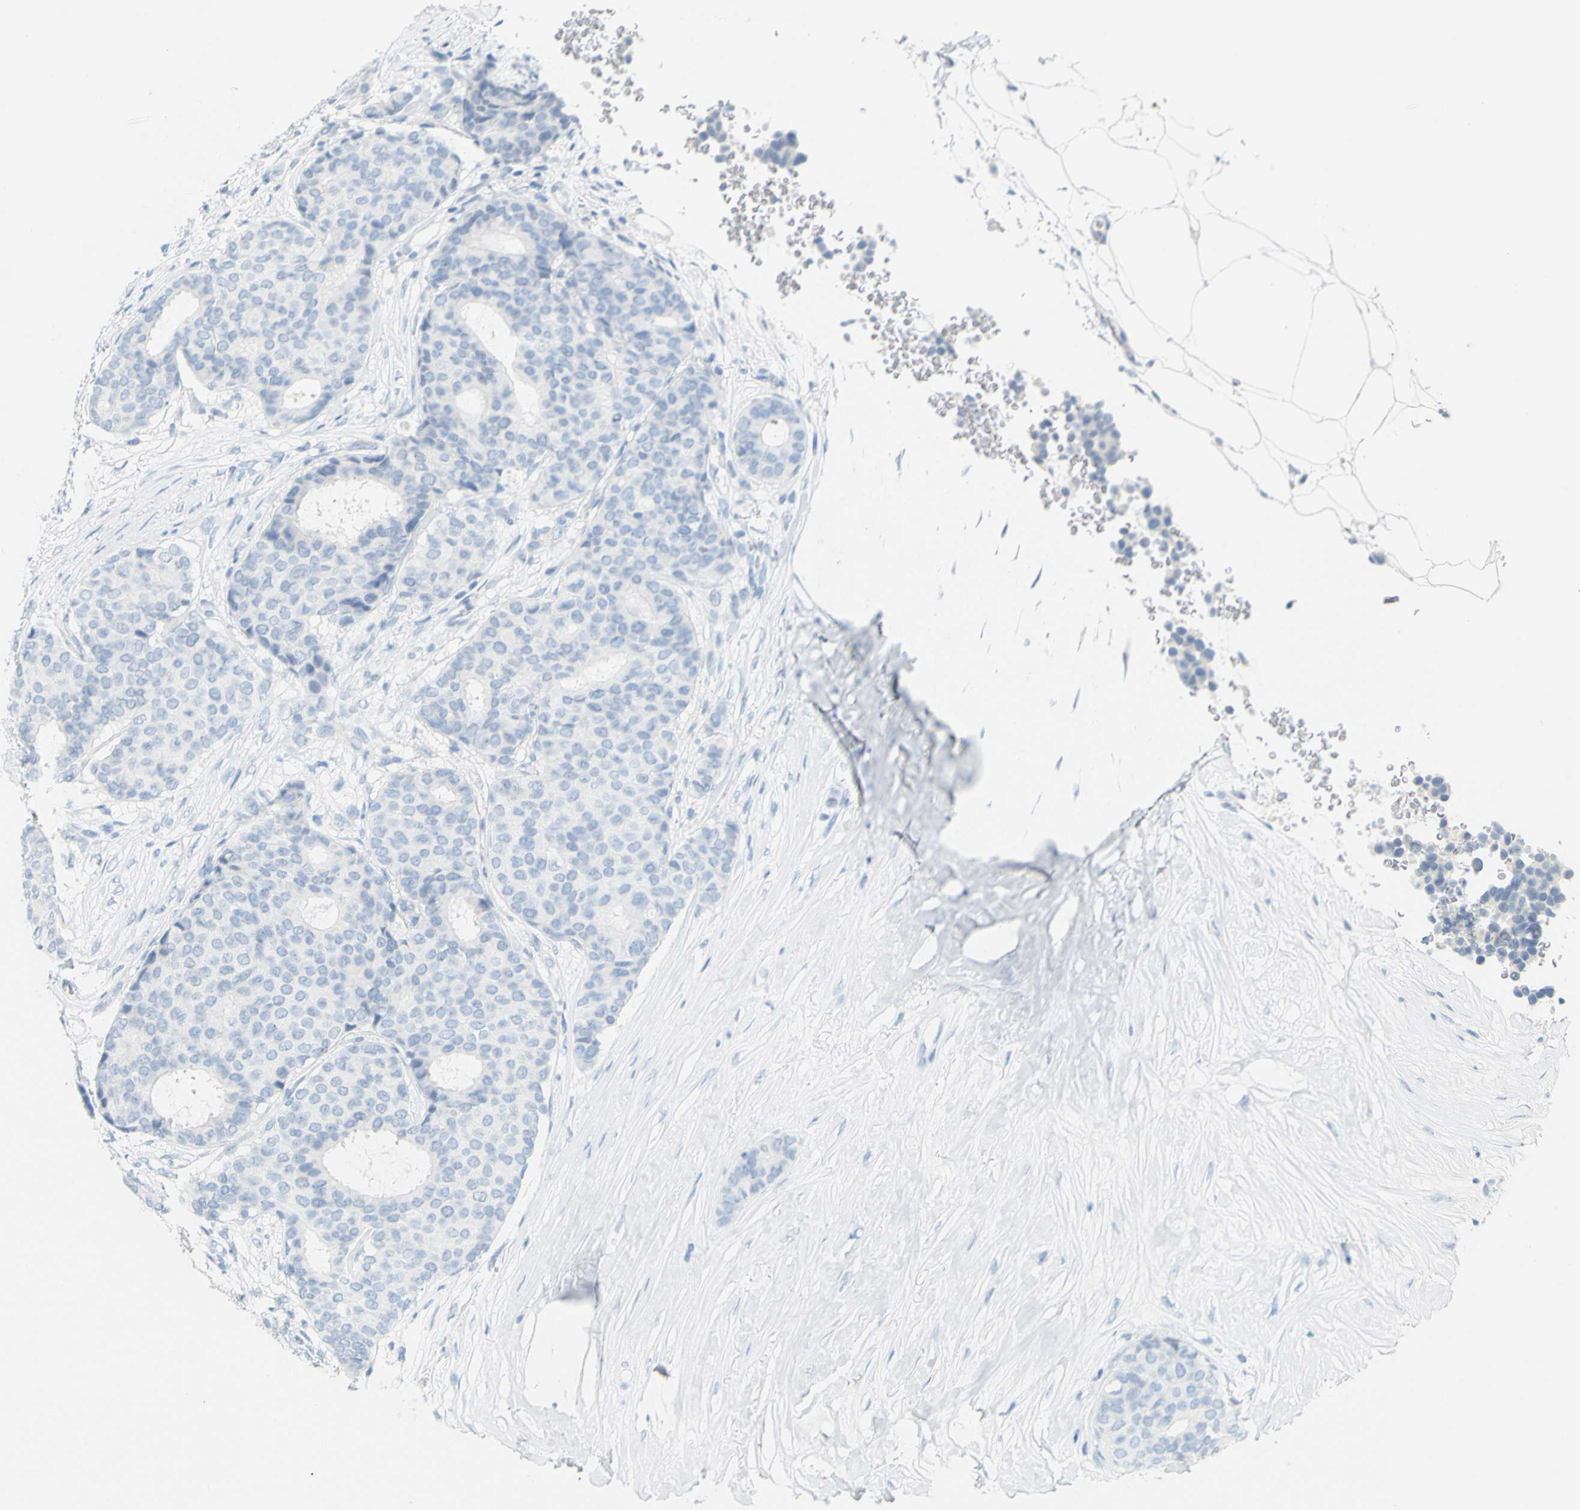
{"staining": {"intensity": "negative", "quantity": "none", "location": "none"}, "tissue": "breast cancer", "cell_type": "Tumor cells", "image_type": "cancer", "snomed": [{"axis": "morphology", "description": "Duct carcinoma"}, {"axis": "topography", "description": "Breast"}], "caption": "This is an immunohistochemistry (IHC) image of human breast cancer (invasive ductal carcinoma). There is no expression in tumor cells.", "gene": "OPN1SW", "patient": {"sex": "female", "age": 75}}